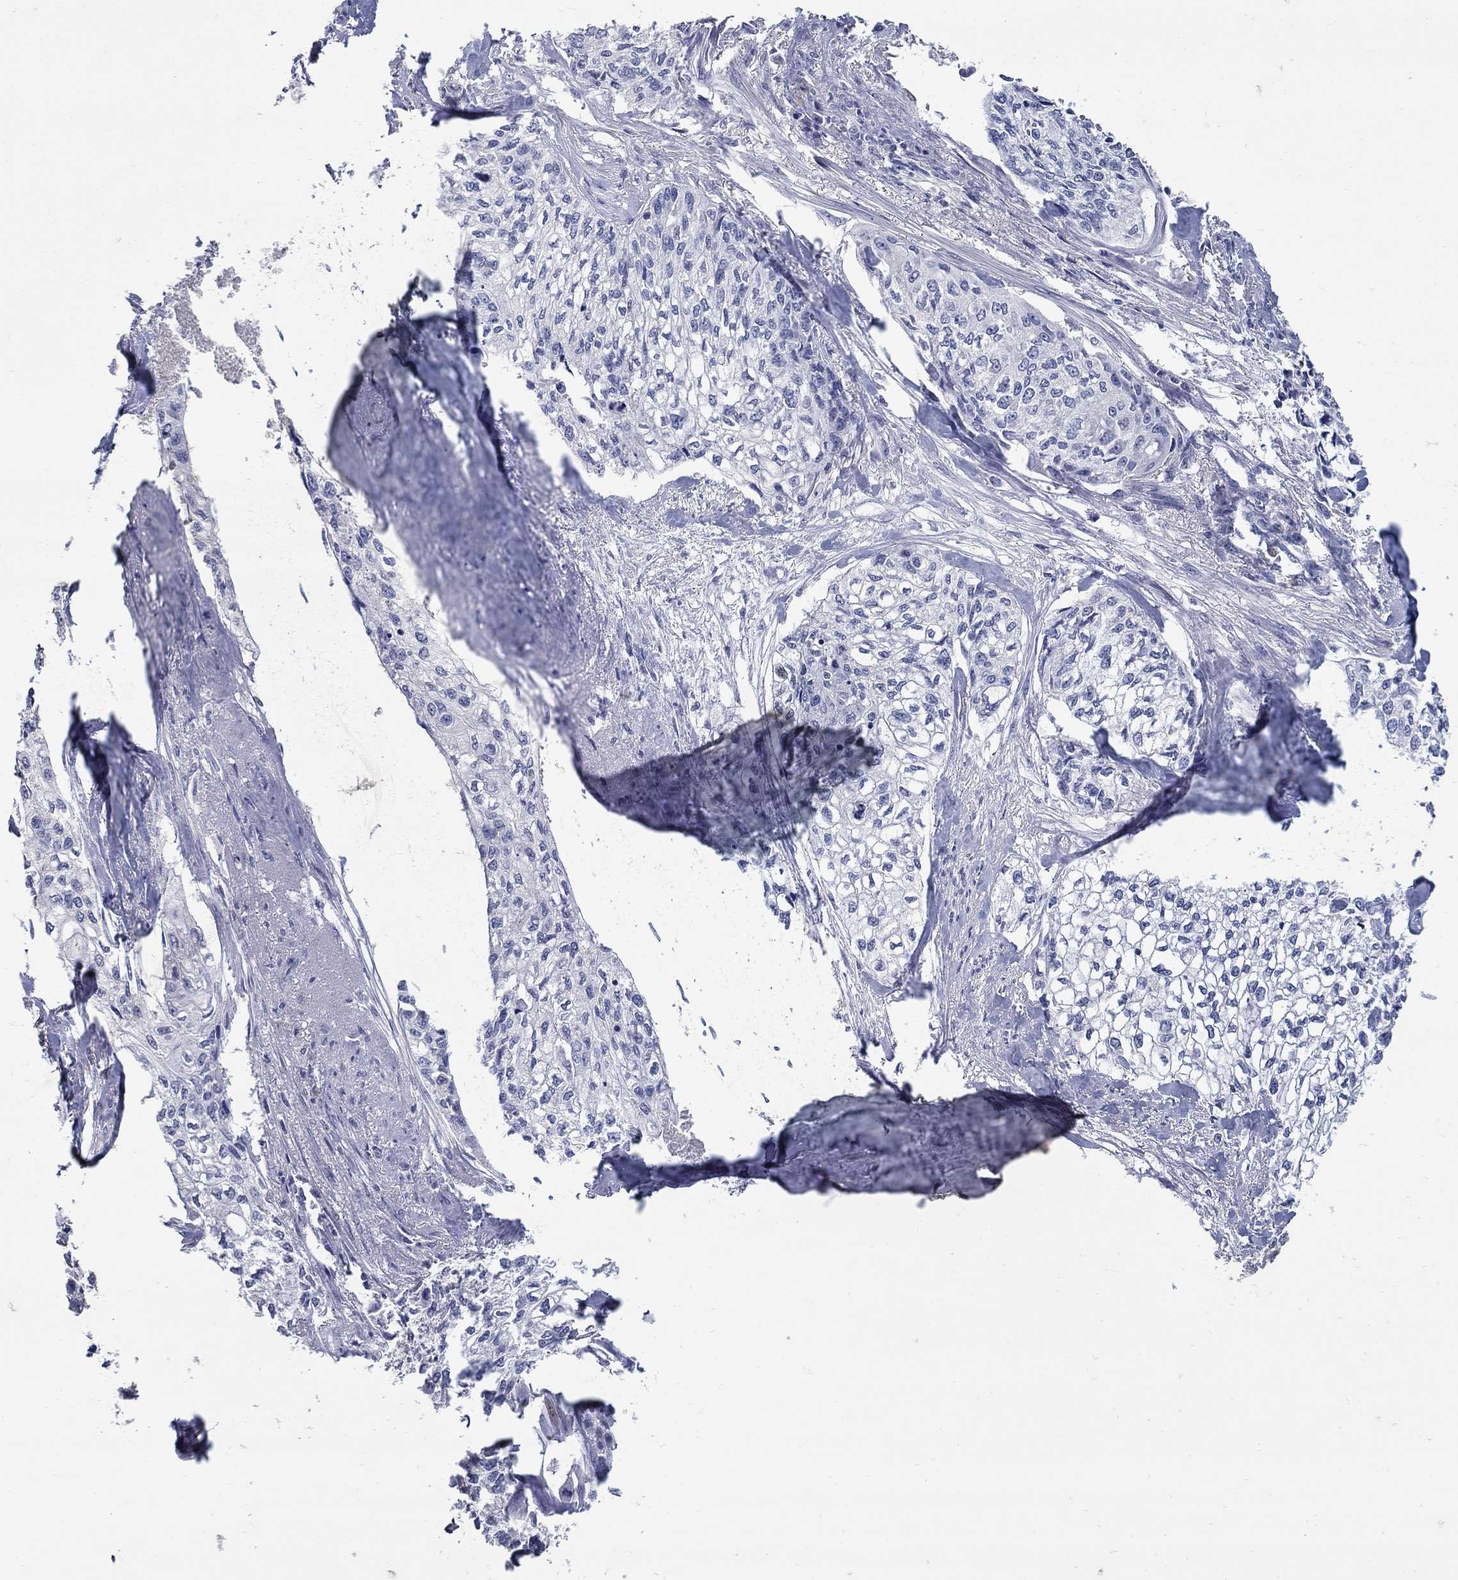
{"staining": {"intensity": "negative", "quantity": "none", "location": "none"}, "tissue": "cervical cancer", "cell_type": "Tumor cells", "image_type": "cancer", "snomed": [{"axis": "morphology", "description": "Squamous cell carcinoma, NOS"}, {"axis": "topography", "description": "Cervix"}], "caption": "IHC image of neoplastic tissue: cervical cancer stained with DAB displays no significant protein staining in tumor cells.", "gene": "CETN1", "patient": {"sex": "female", "age": 58}}